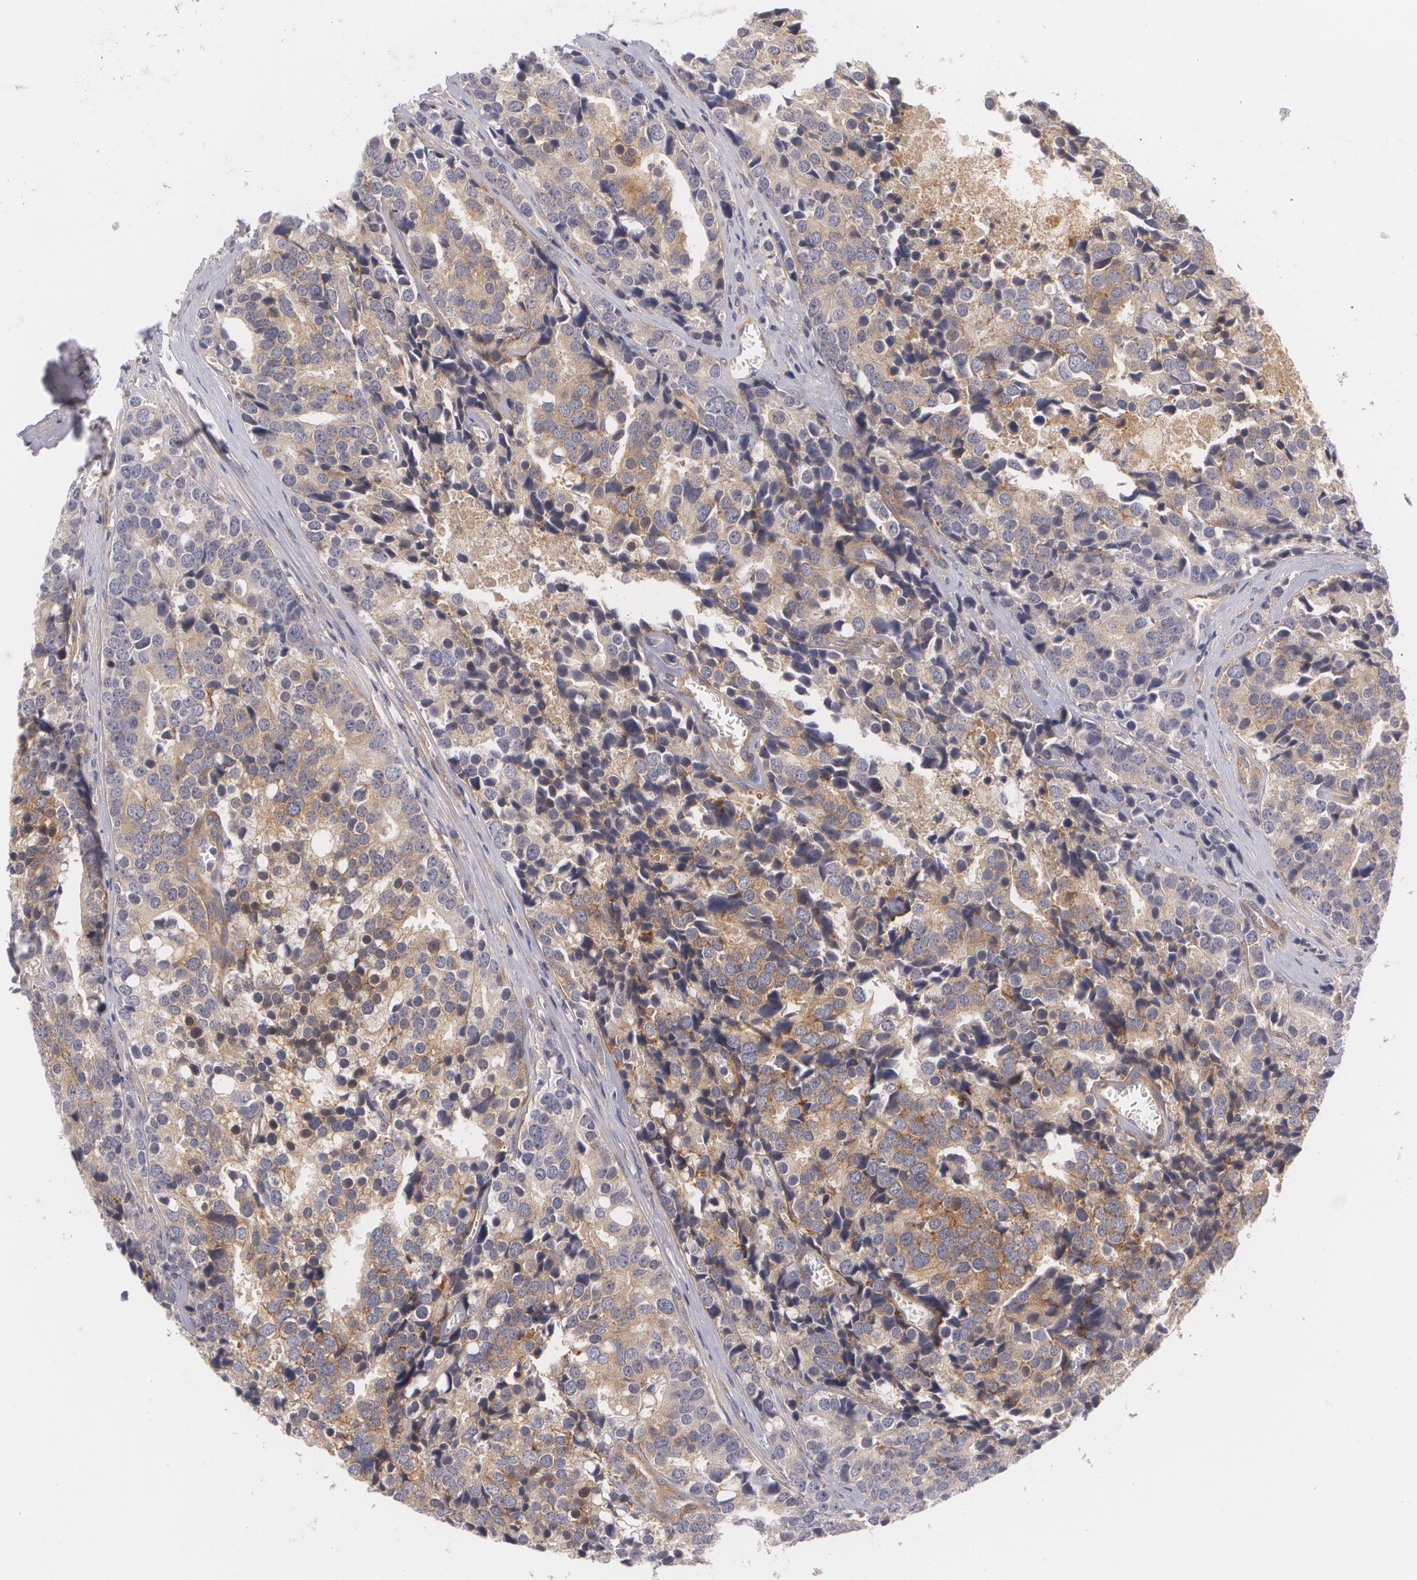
{"staining": {"intensity": "moderate", "quantity": ">75%", "location": "cytoplasmic/membranous"}, "tissue": "prostate cancer", "cell_type": "Tumor cells", "image_type": "cancer", "snomed": [{"axis": "morphology", "description": "Adenocarcinoma, High grade"}, {"axis": "topography", "description": "Prostate"}], "caption": "The histopathology image displays staining of prostate cancer, revealing moderate cytoplasmic/membranous protein positivity (brown color) within tumor cells.", "gene": "CASK", "patient": {"sex": "male", "age": 71}}